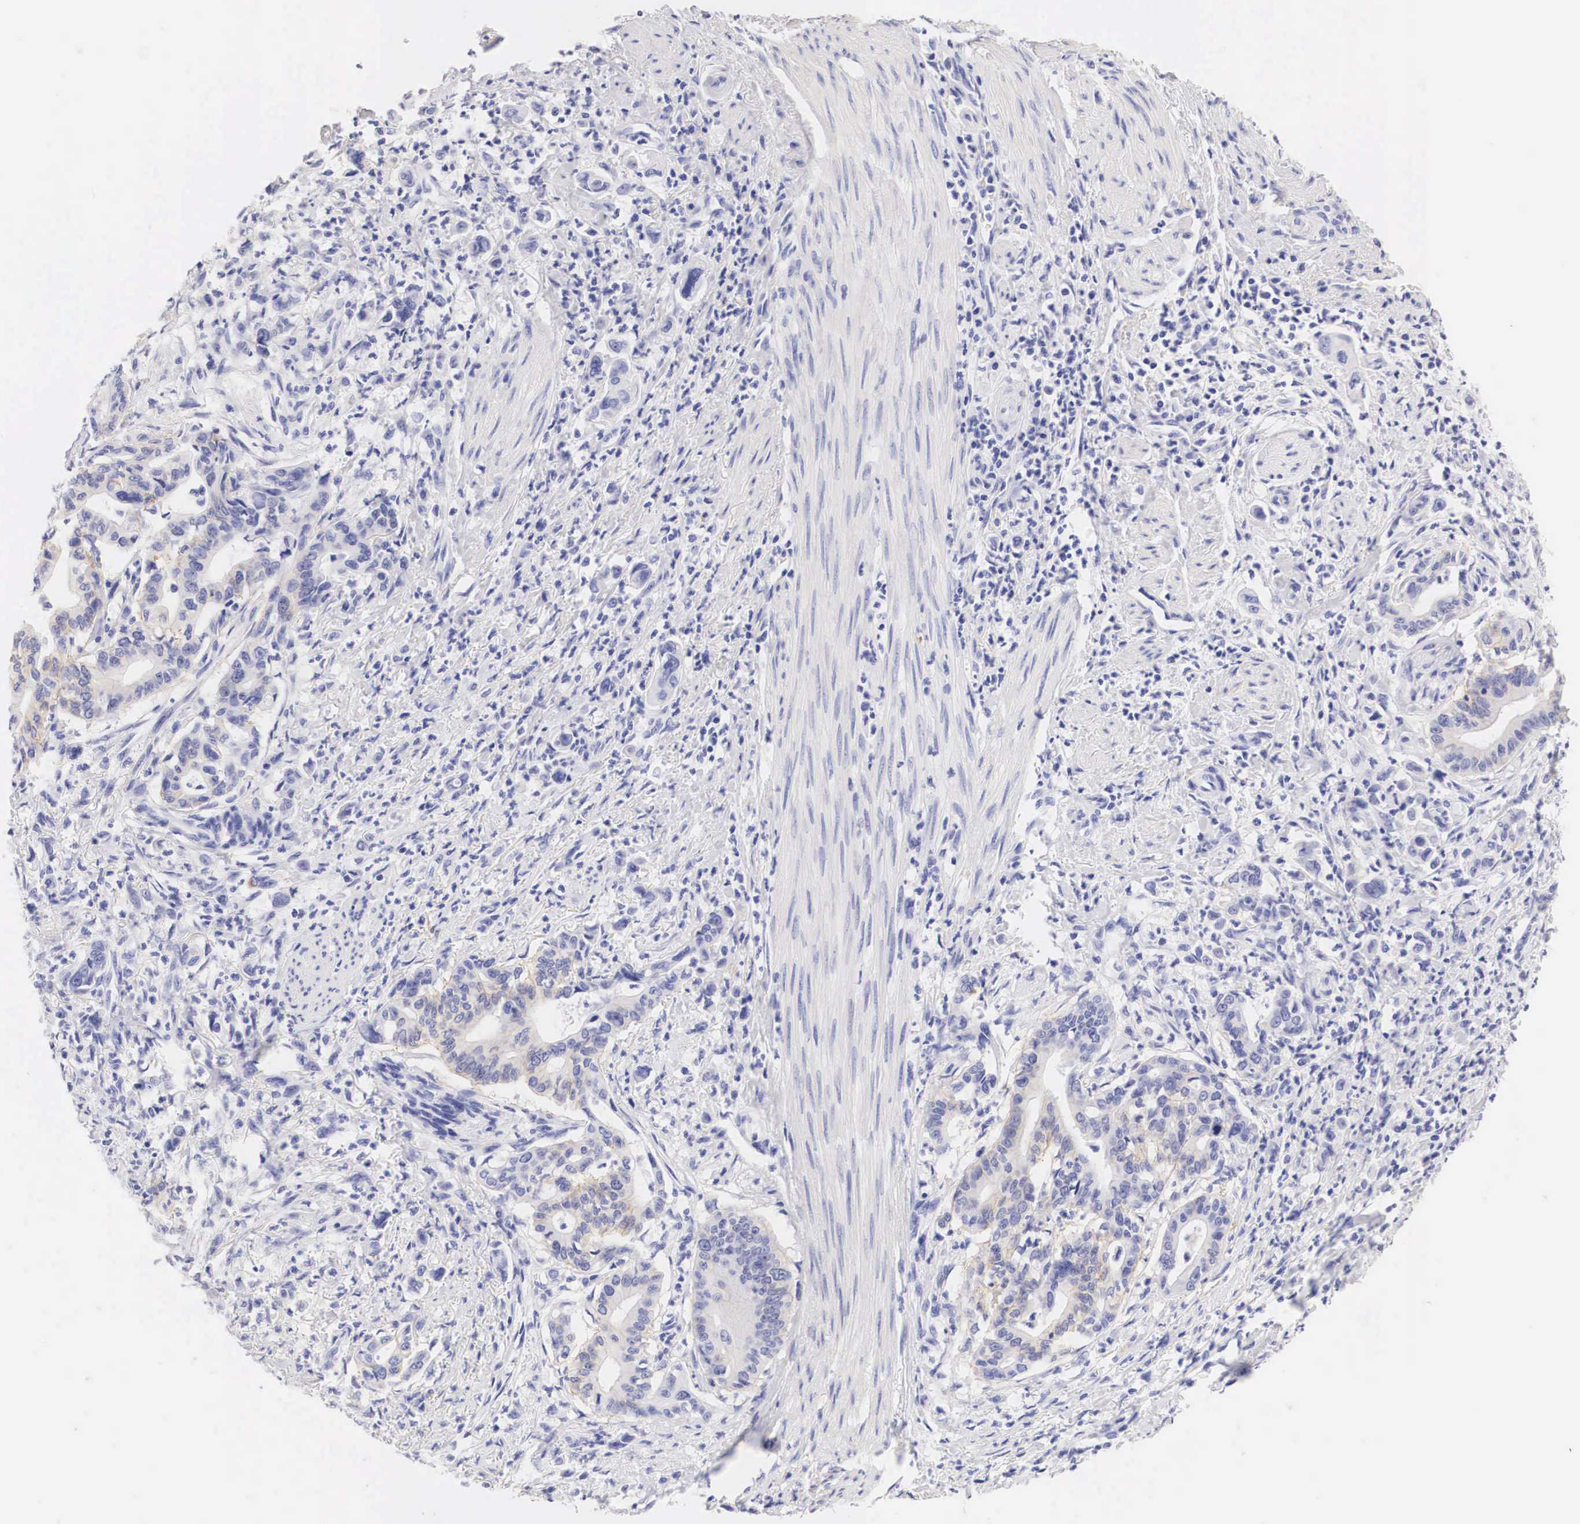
{"staining": {"intensity": "weak", "quantity": "<25%", "location": "cytoplasmic/membranous"}, "tissue": "stomach cancer", "cell_type": "Tumor cells", "image_type": "cancer", "snomed": [{"axis": "morphology", "description": "Adenocarcinoma, NOS"}, {"axis": "topography", "description": "Stomach"}], "caption": "Protein analysis of stomach cancer displays no significant expression in tumor cells. The staining was performed using DAB (3,3'-diaminobenzidine) to visualize the protein expression in brown, while the nuclei were stained in blue with hematoxylin (Magnification: 20x).", "gene": "ERBB2", "patient": {"sex": "female", "age": 76}}